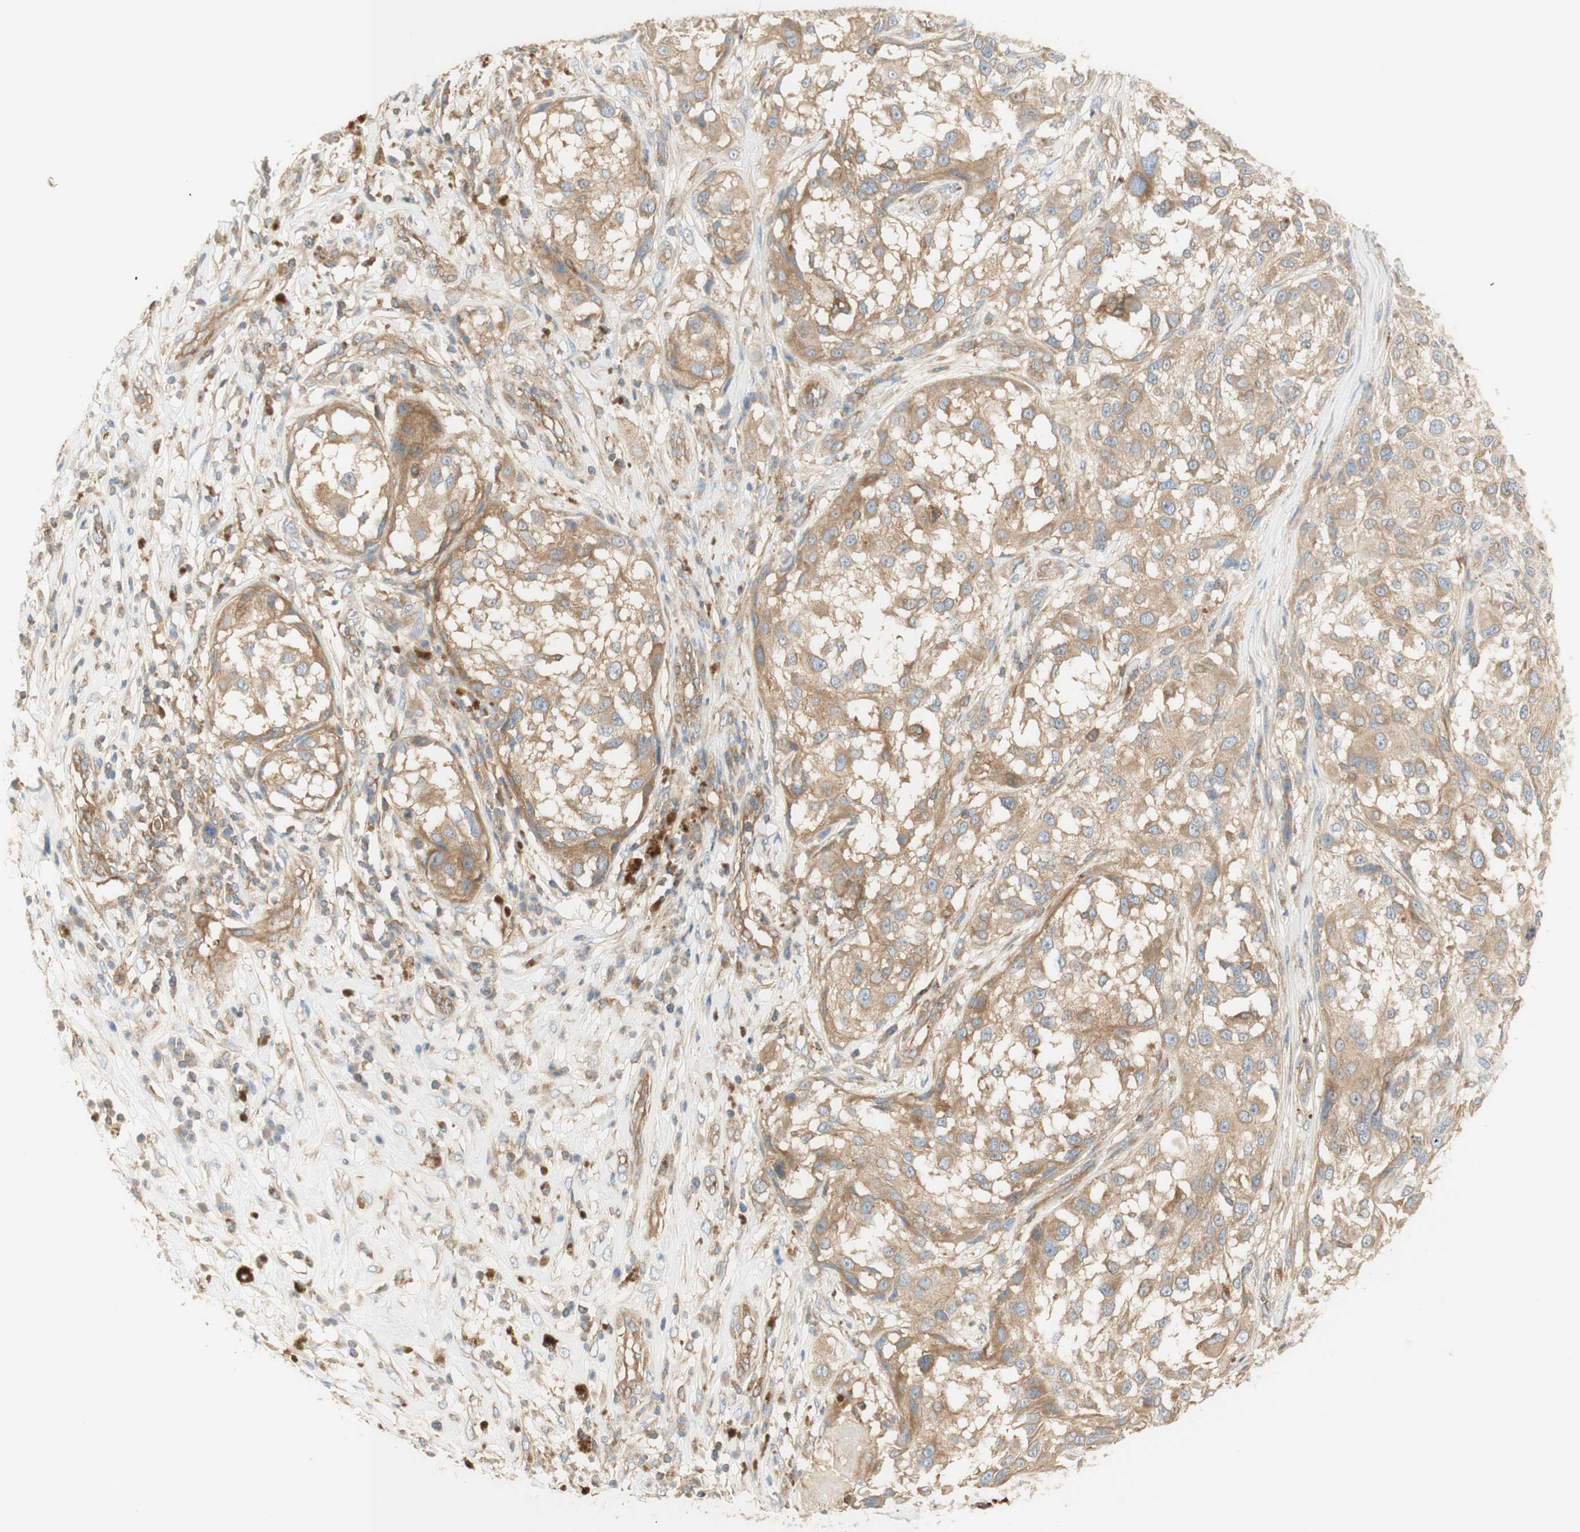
{"staining": {"intensity": "moderate", "quantity": ">75%", "location": "cytoplasmic/membranous"}, "tissue": "melanoma", "cell_type": "Tumor cells", "image_type": "cancer", "snomed": [{"axis": "morphology", "description": "Necrosis, NOS"}, {"axis": "morphology", "description": "Malignant melanoma, NOS"}, {"axis": "topography", "description": "Skin"}], "caption": "Human melanoma stained with a brown dye shows moderate cytoplasmic/membranous positive staining in about >75% of tumor cells.", "gene": "IKBKG", "patient": {"sex": "female", "age": 87}}